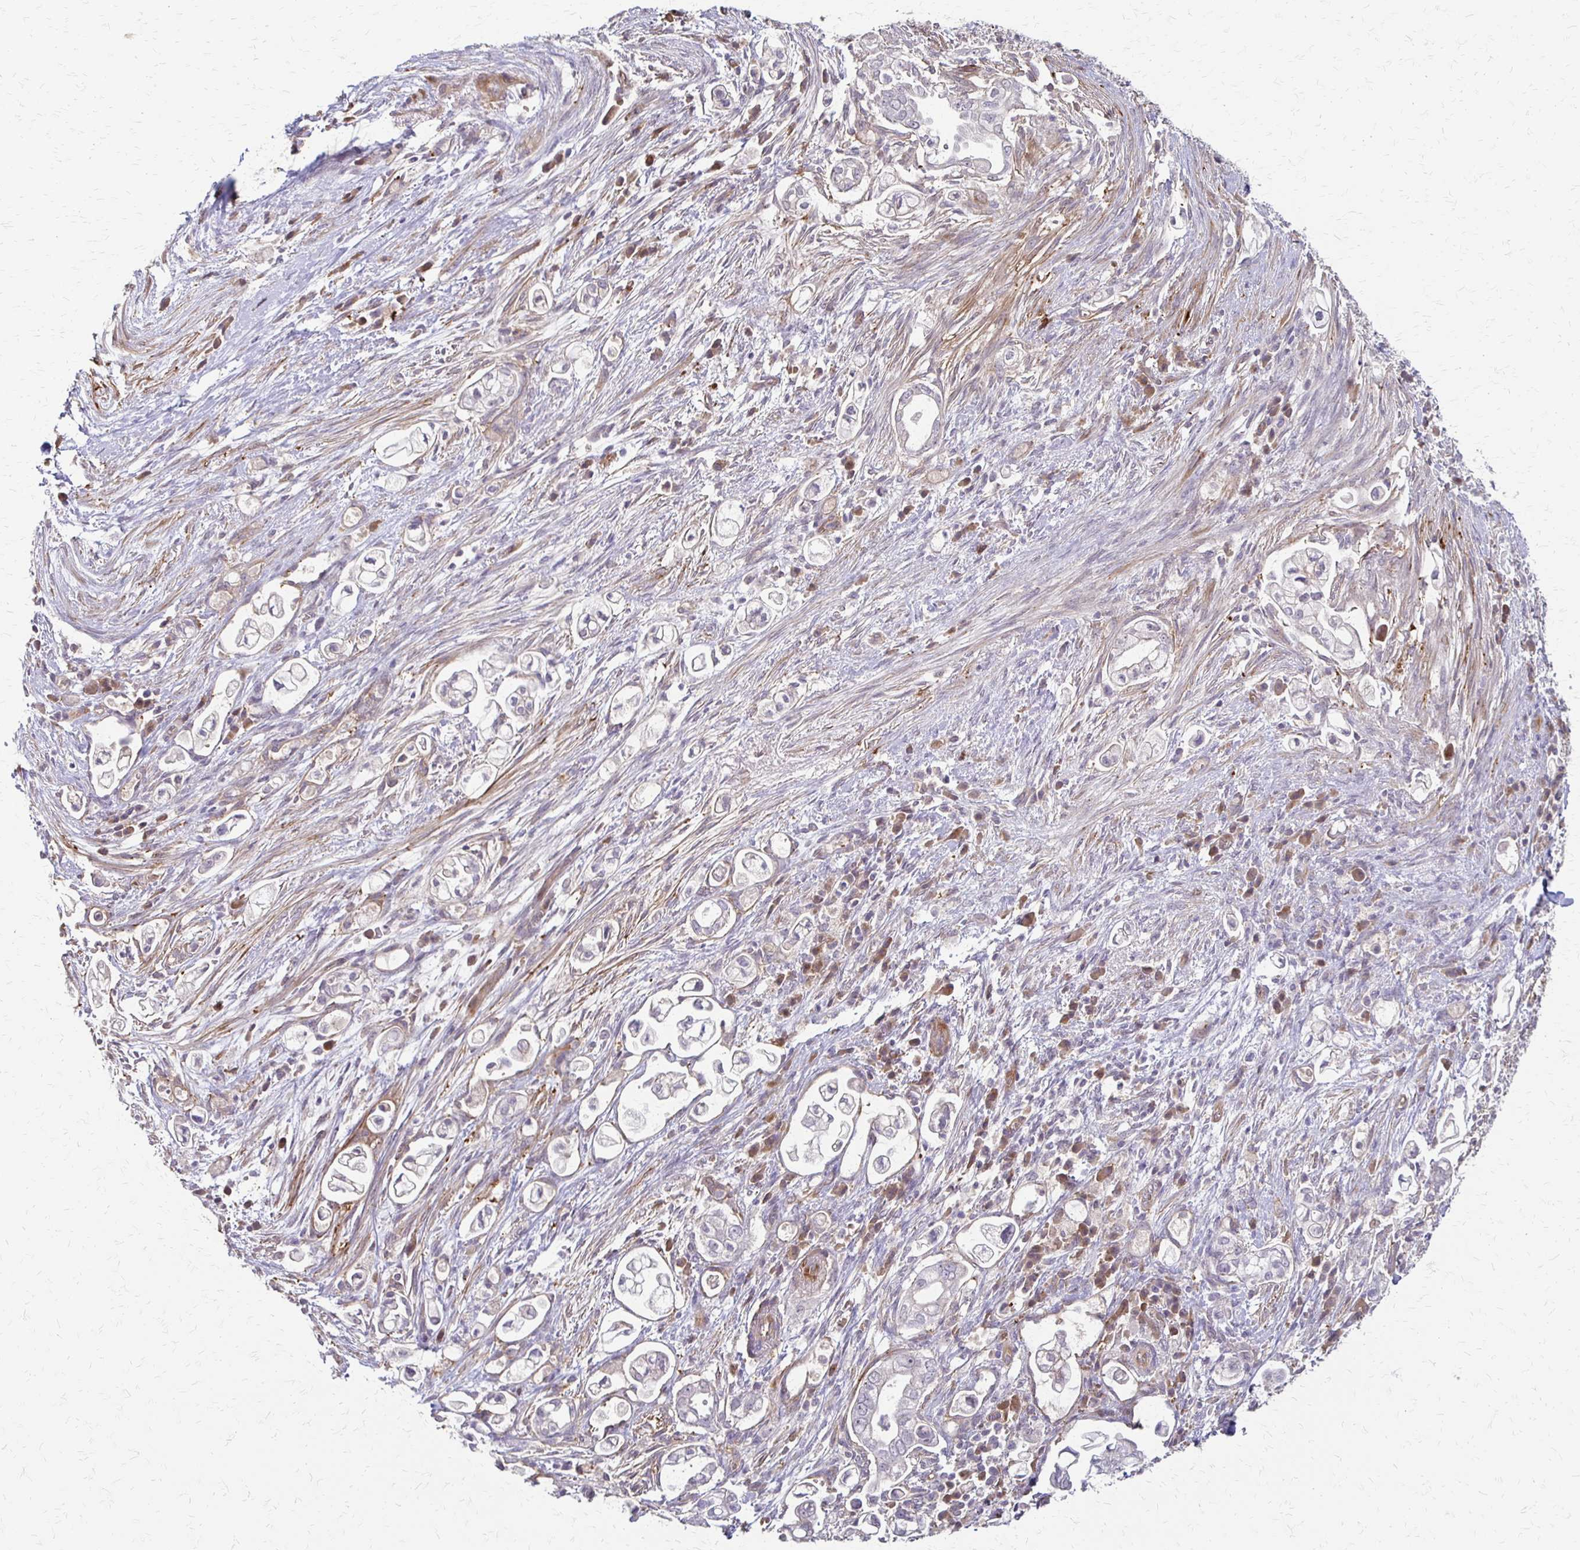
{"staining": {"intensity": "negative", "quantity": "none", "location": "none"}, "tissue": "pancreatic cancer", "cell_type": "Tumor cells", "image_type": "cancer", "snomed": [{"axis": "morphology", "description": "Adenocarcinoma, NOS"}, {"axis": "topography", "description": "Pancreas"}], "caption": "Tumor cells show no significant staining in pancreatic adenocarcinoma.", "gene": "CFL2", "patient": {"sex": "female", "age": 69}}